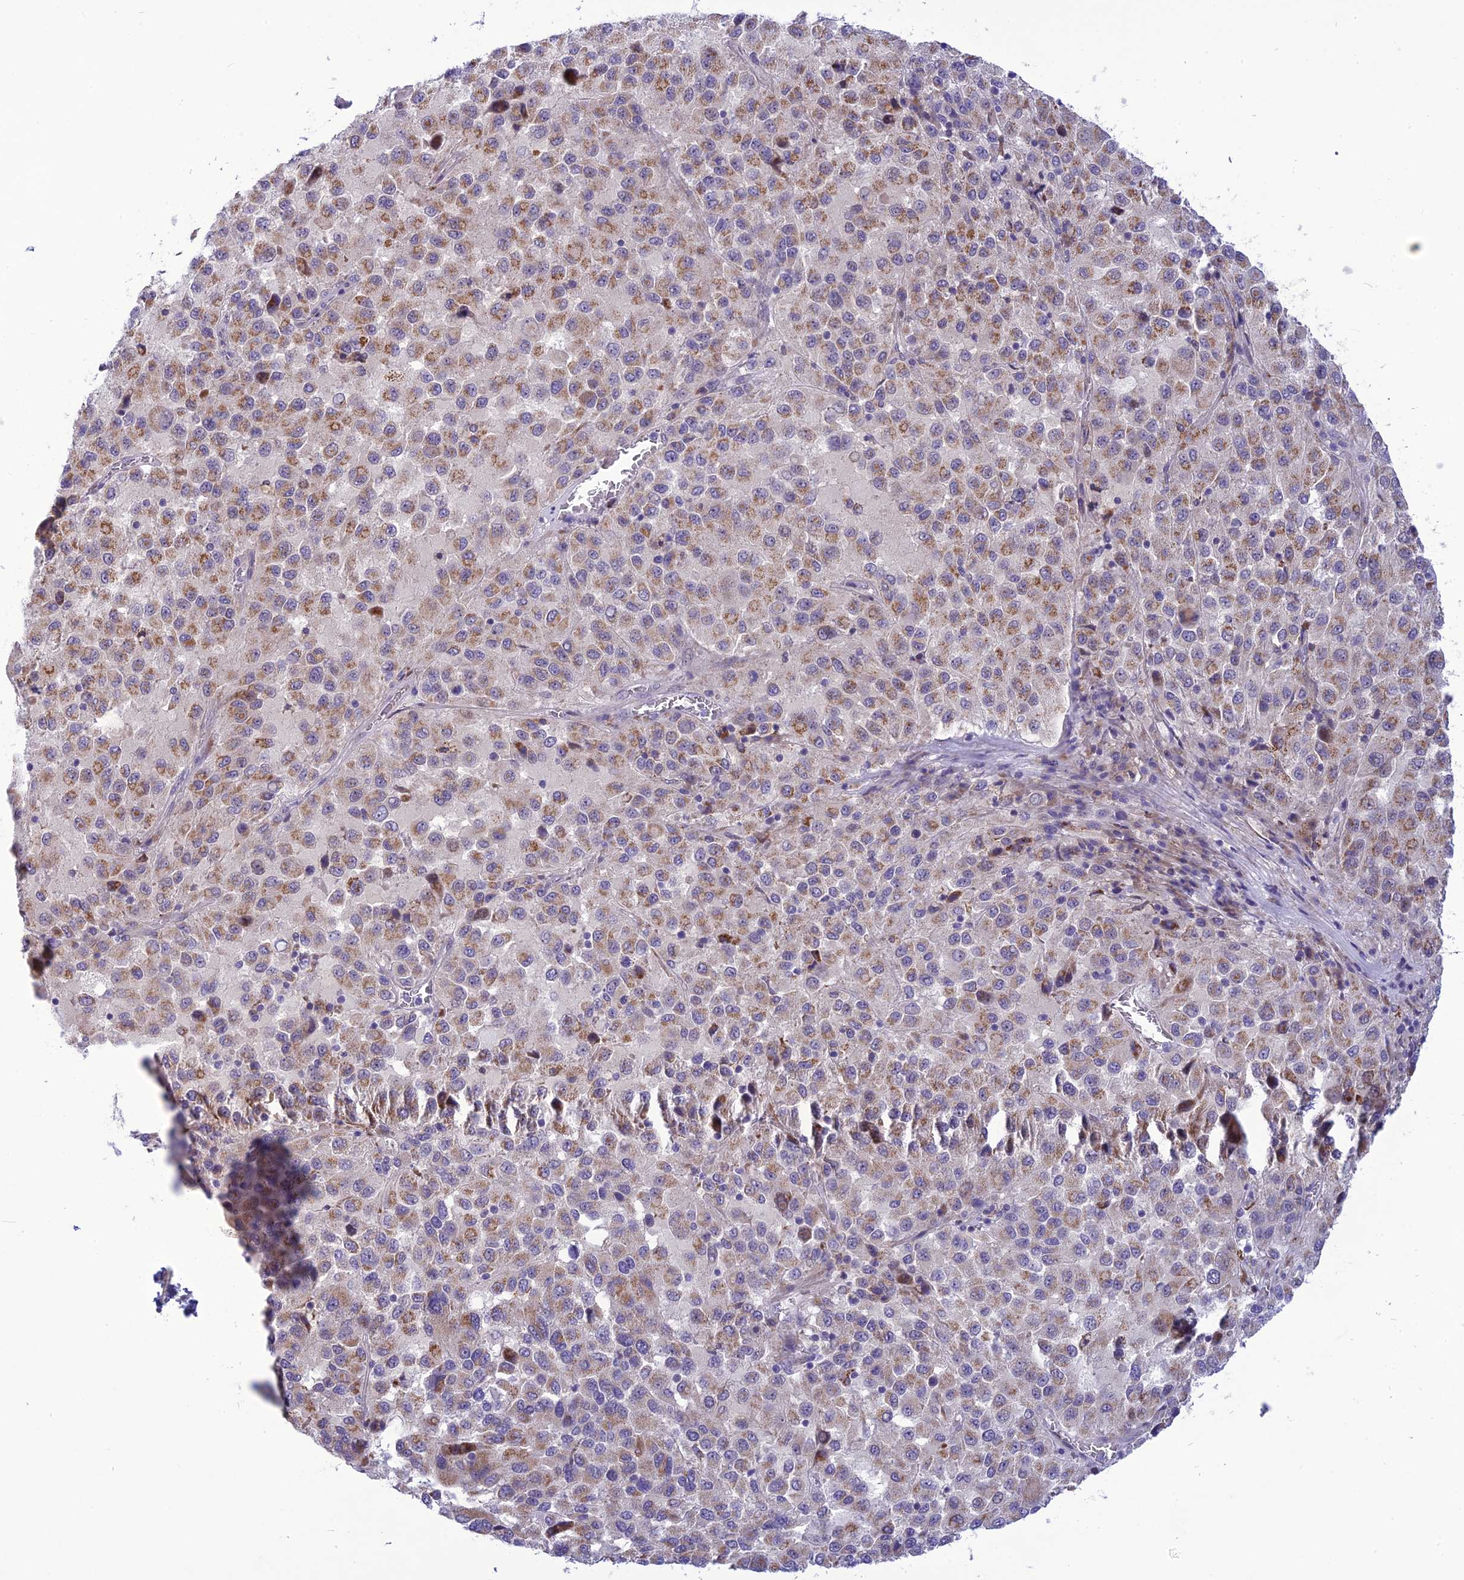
{"staining": {"intensity": "moderate", "quantity": "25%-75%", "location": "cytoplasmic/membranous"}, "tissue": "melanoma", "cell_type": "Tumor cells", "image_type": "cancer", "snomed": [{"axis": "morphology", "description": "Malignant melanoma, Metastatic site"}, {"axis": "topography", "description": "Lung"}], "caption": "This image exhibits malignant melanoma (metastatic site) stained with immunohistochemistry to label a protein in brown. The cytoplasmic/membranous of tumor cells show moderate positivity for the protein. Nuclei are counter-stained blue.", "gene": "PSMF1", "patient": {"sex": "male", "age": 64}}